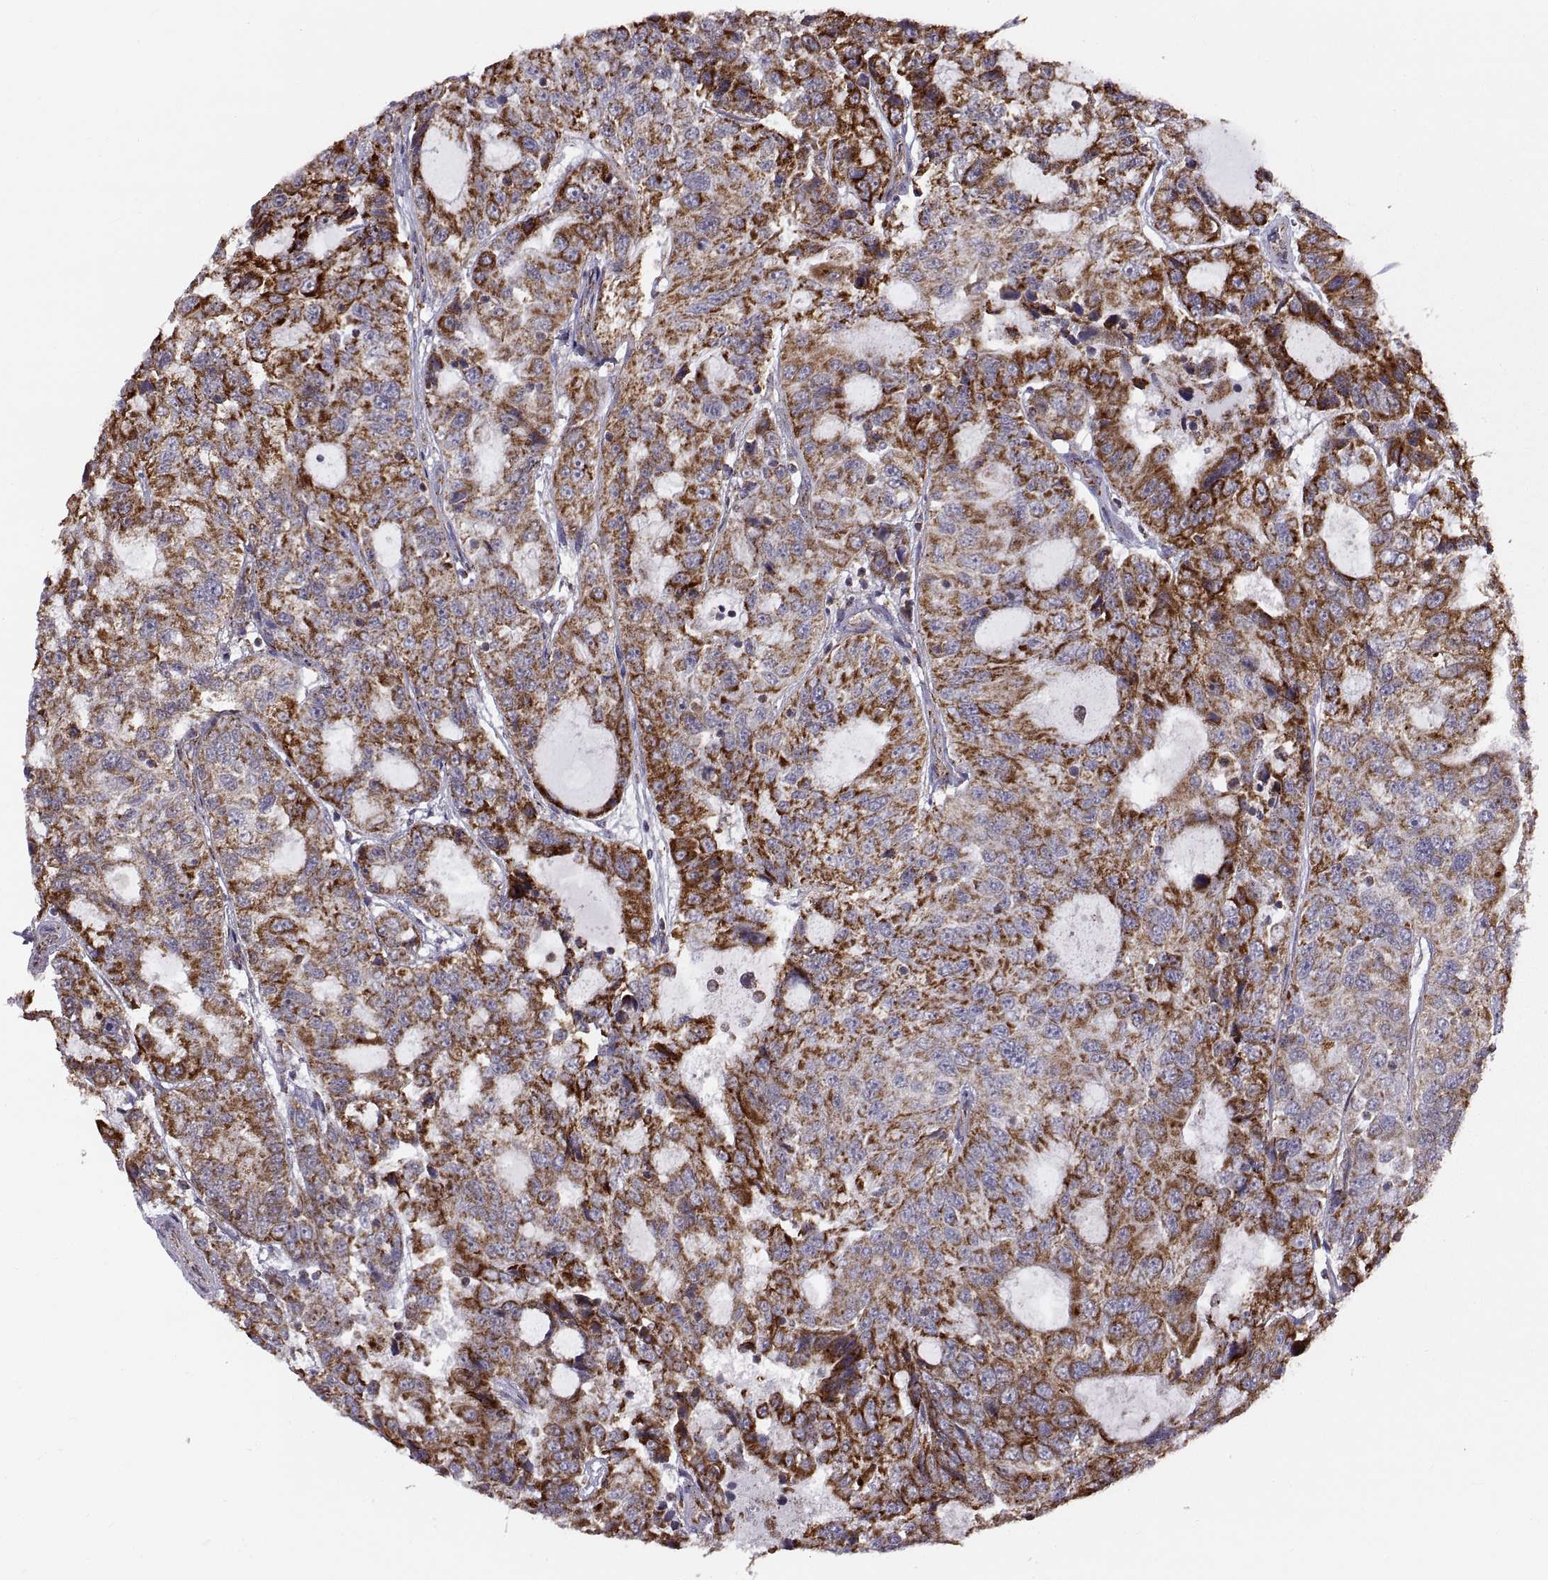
{"staining": {"intensity": "strong", "quantity": ">75%", "location": "cytoplasmic/membranous"}, "tissue": "urothelial cancer", "cell_type": "Tumor cells", "image_type": "cancer", "snomed": [{"axis": "morphology", "description": "Urothelial carcinoma, NOS"}, {"axis": "morphology", "description": "Urothelial carcinoma, High grade"}, {"axis": "topography", "description": "Urinary bladder"}], "caption": "Immunohistochemical staining of high-grade urothelial carcinoma displays high levels of strong cytoplasmic/membranous staining in approximately >75% of tumor cells.", "gene": "ARSD", "patient": {"sex": "female", "age": 73}}